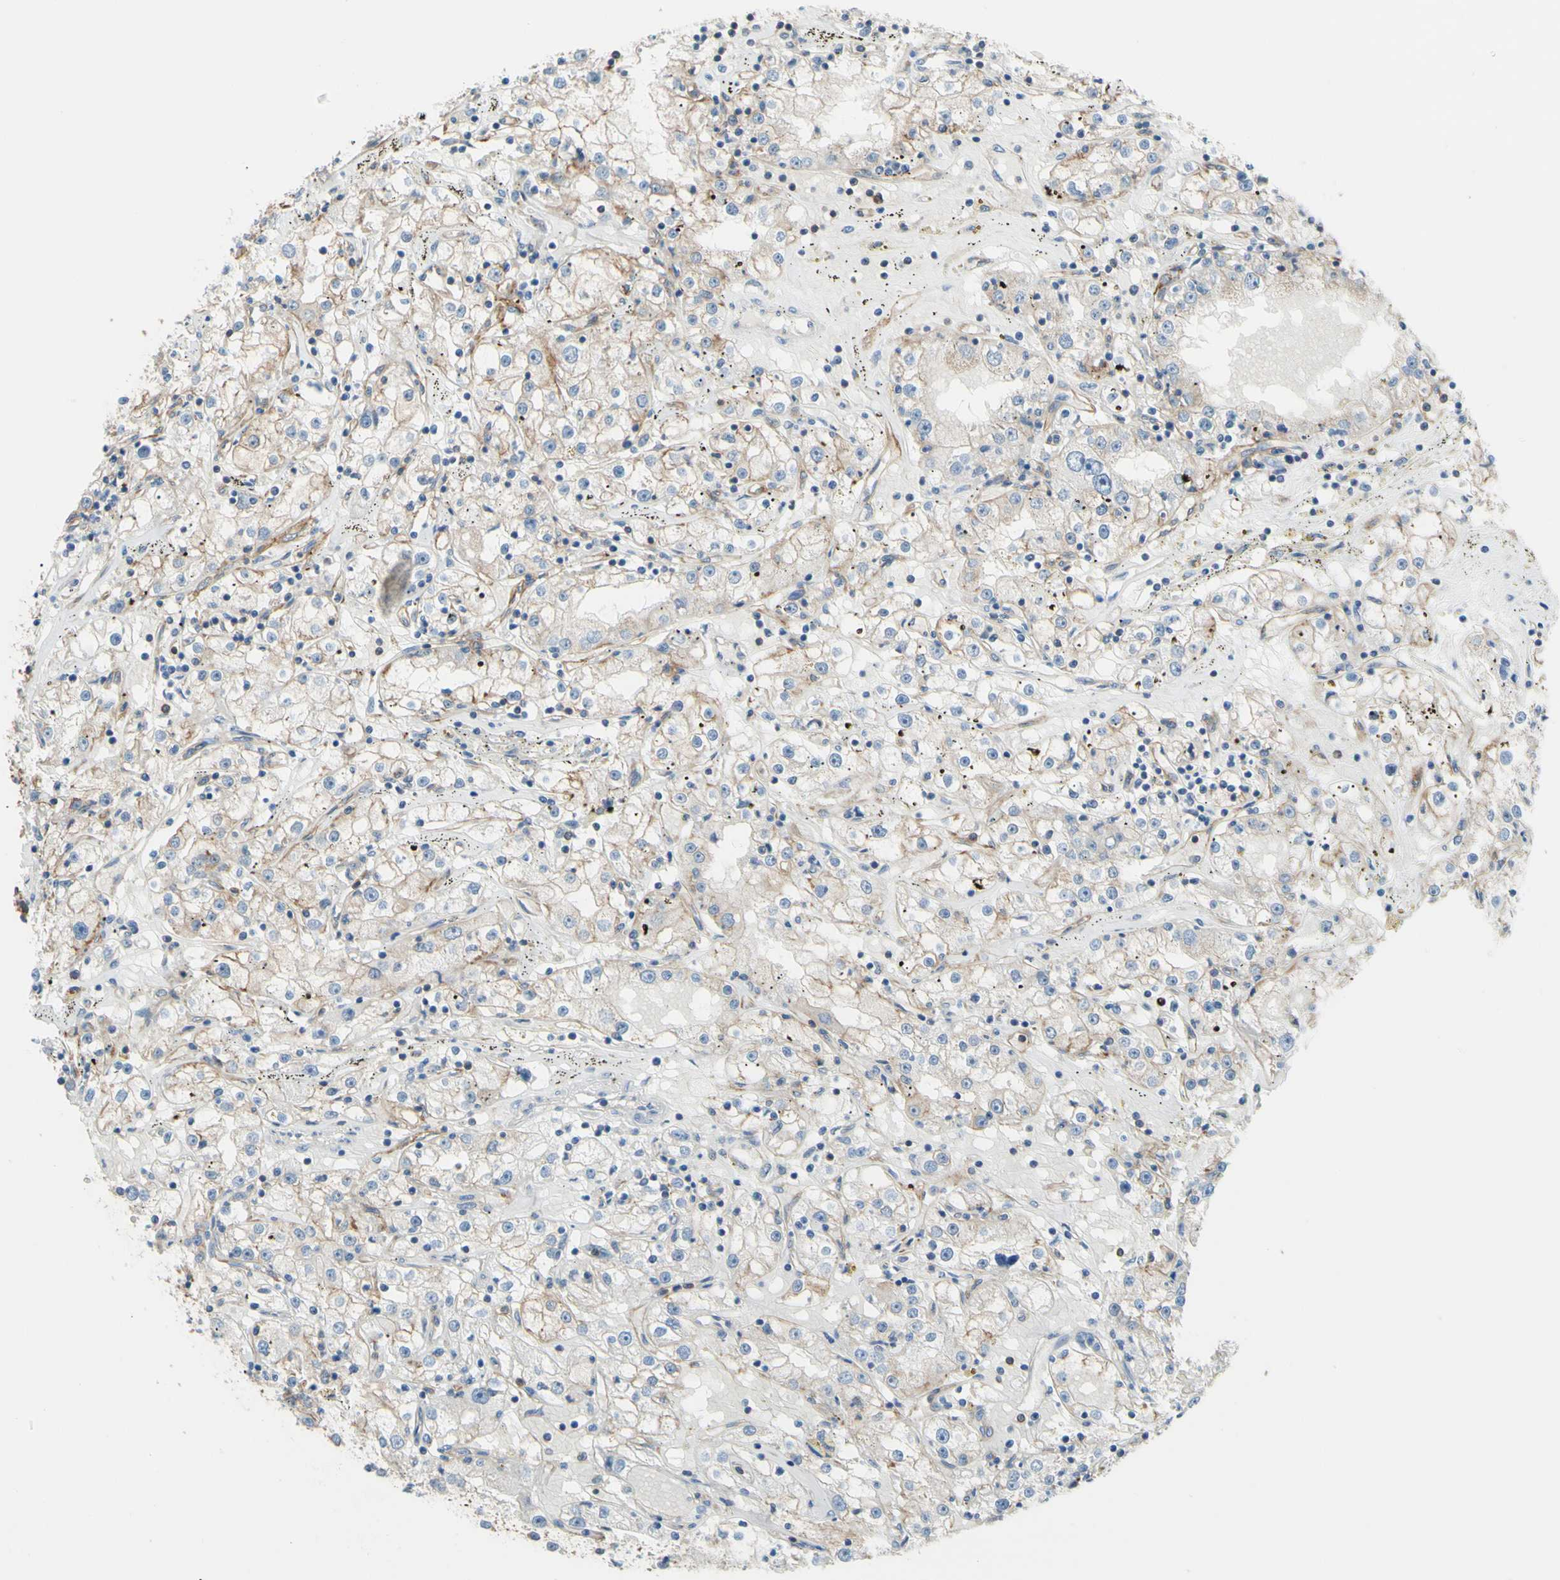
{"staining": {"intensity": "negative", "quantity": "none", "location": "none"}, "tissue": "renal cancer", "cell_type": "Tumor cells", "image_type": "cancer", "snomed": [{"axis": "morphology", "description": "Adenocarcinoma, NOS"}, {"axis": "topography", "description": "Kidney"}], "caption": "Immunohistochemistry micrograph of adenocarcinoma (renal) stained for a protein (brown), which reveals no positivity in tumor cells. (Brightfield microscopy of DAB IHC at high magnification).", "gene": "ADD1", "patient": {"sex": "male", "age": 56}}